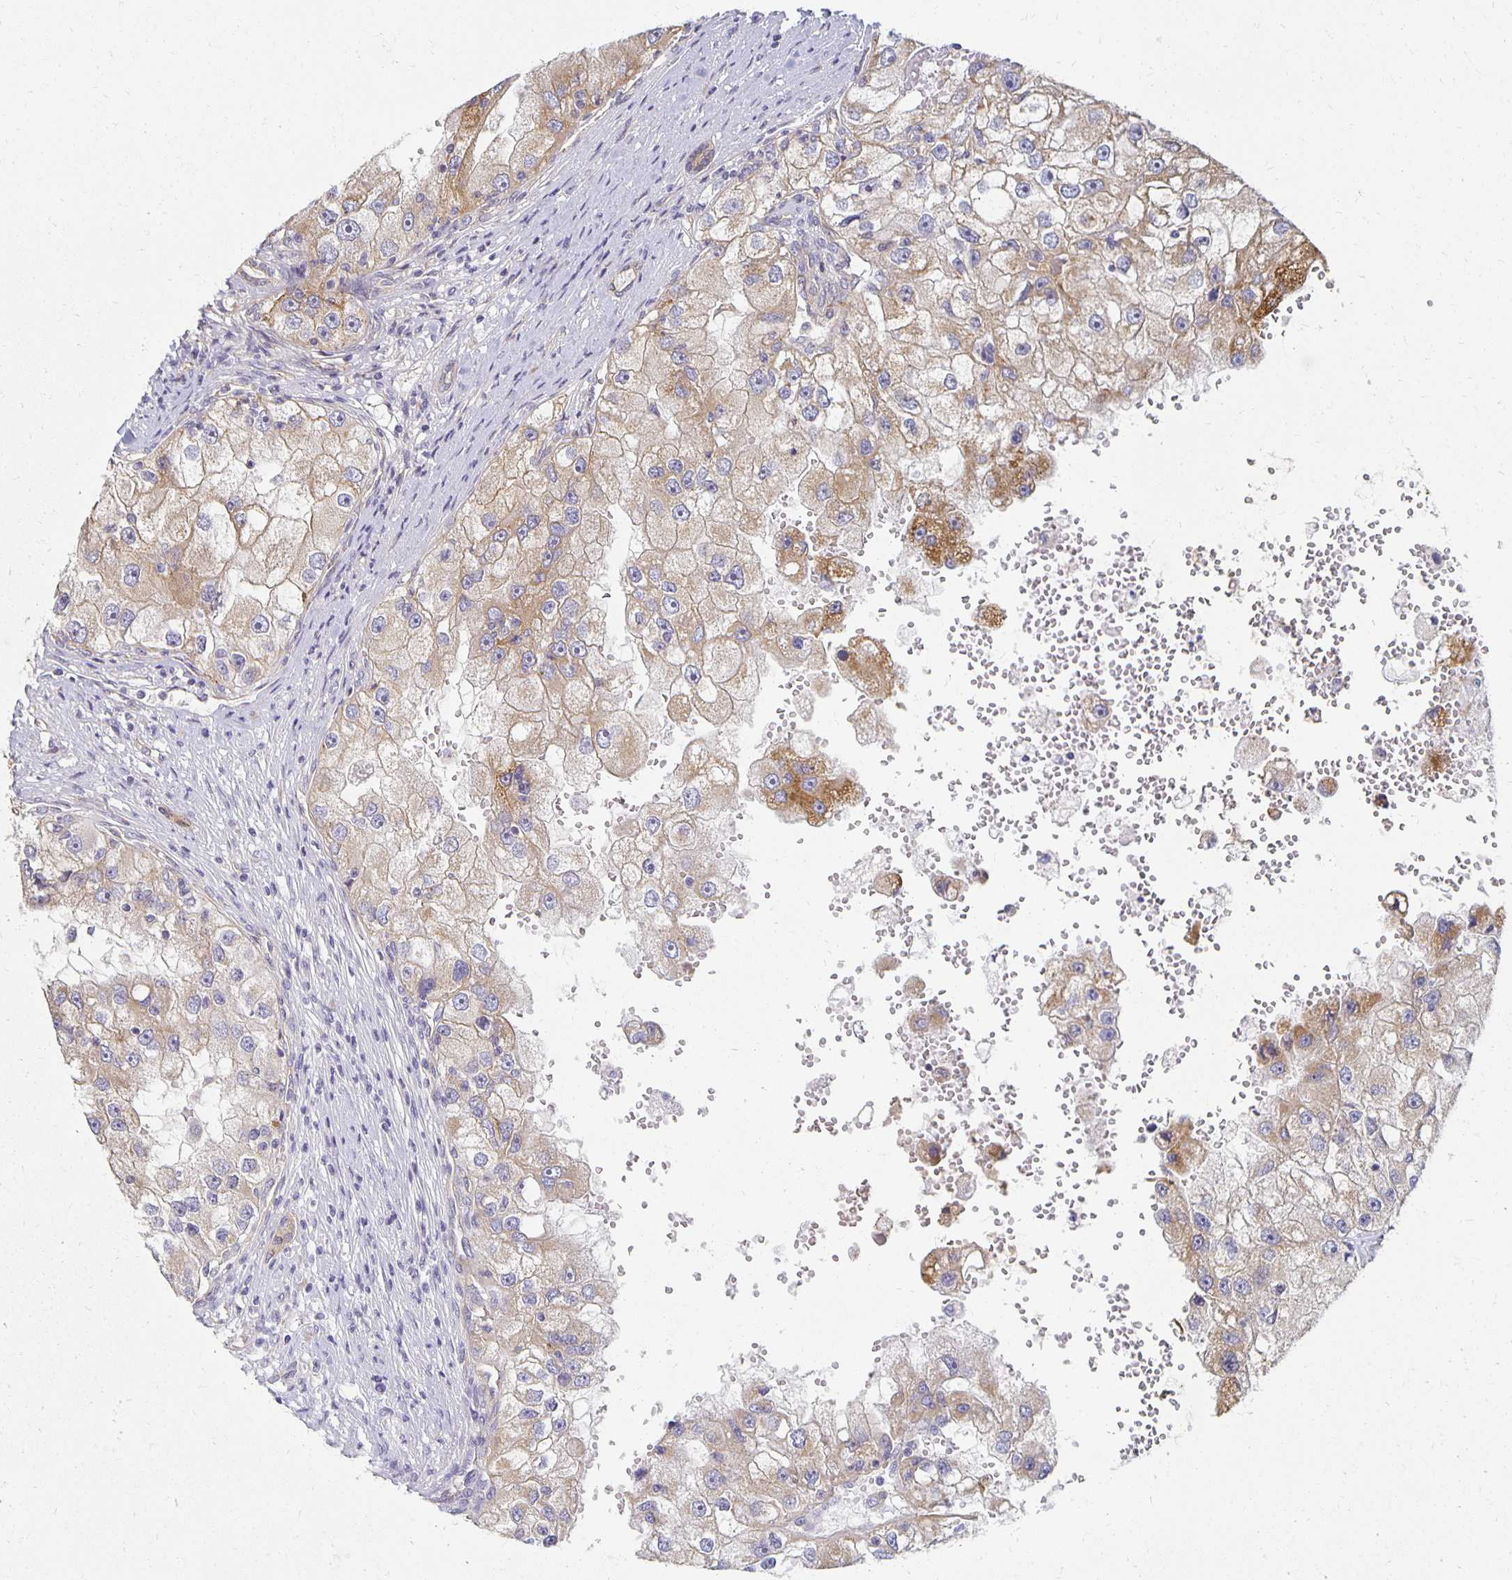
{"staining": {"intensity": "moderate", "quantity": "<25%", "location": "cytoplasmic/membranous"}, "tissue": "renal cancer", "cell_type": "Tumor cells", "image_type": "cancer", "snomed": [{"axis": "morphology", "description": "Adenocarcinoma, NOS"}, {"axis": "topography", "description": "Kidney"}], "caption": "About <25% of tumor cells in adenocarcinoma (renal) show moderate cytoplasmic/membranous protein positivity as visualized by brown immunohistochemical staining.", "gene": "SORL1", "patient": {"sex": "male", "age": 63}}